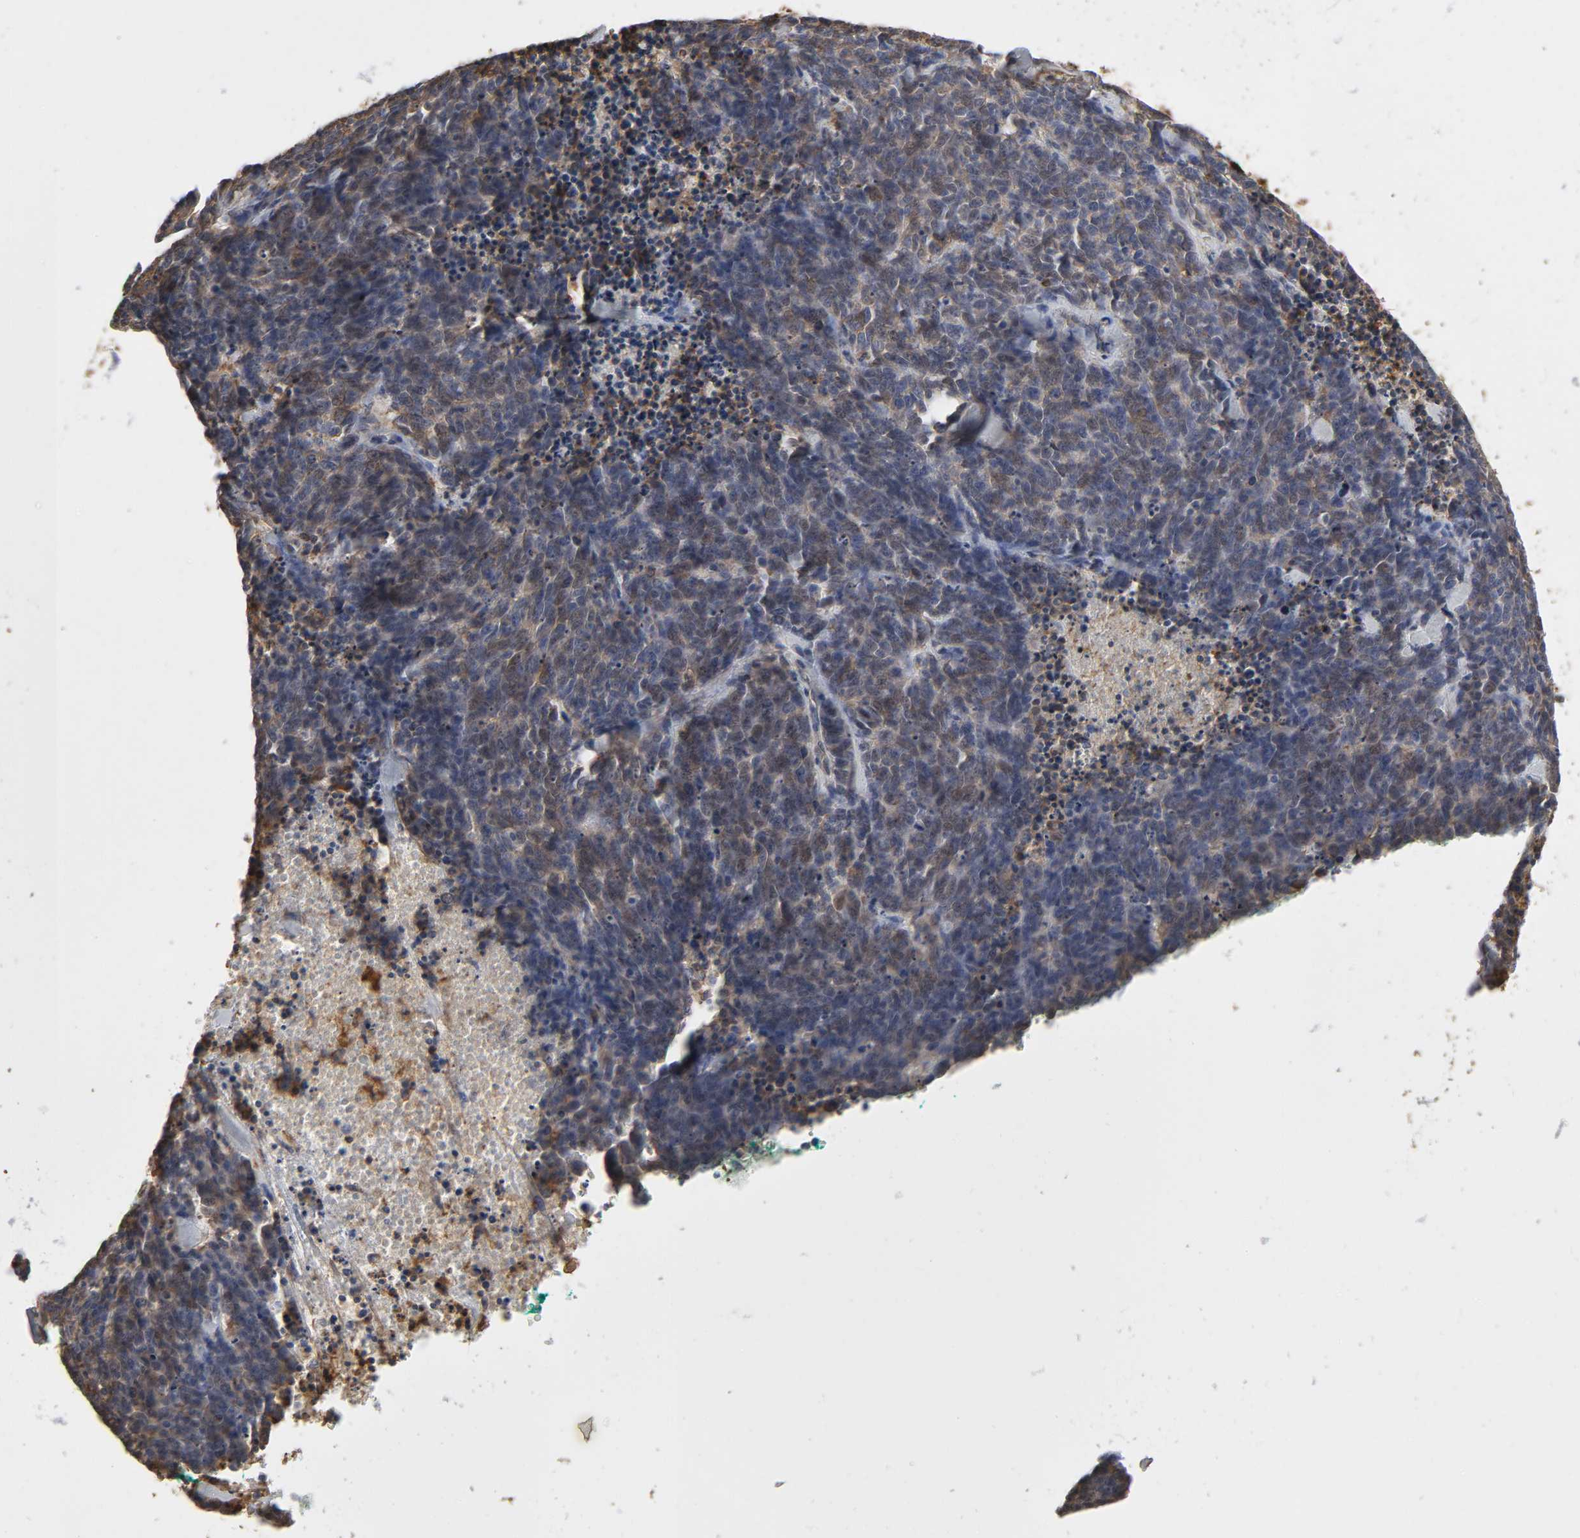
{"staining": {"intensity": "moderate", "quantity": "25%-75%", "location": "cytoplasmic/membranous"}, "tissue": "lung cancer", "cell_type": "Tumor cells", "image_type": "cancer", "snomed": [{"axis": "morphology", "description": "Neoplasm, malignant, NOS"}, {"axis": "topography", "description": "Lung"}], "caption": "Lung cancer tissue reveals moderate cytoplasmic/membranous expression in approximately 25%-75% of tumor cells, visualized by immunohistochemistry. Ihc stains the protein of interest in brown and the nuclei are stained blue.", "gene": "ANXA2", "patient": {"sex": "female", "age": 58}}